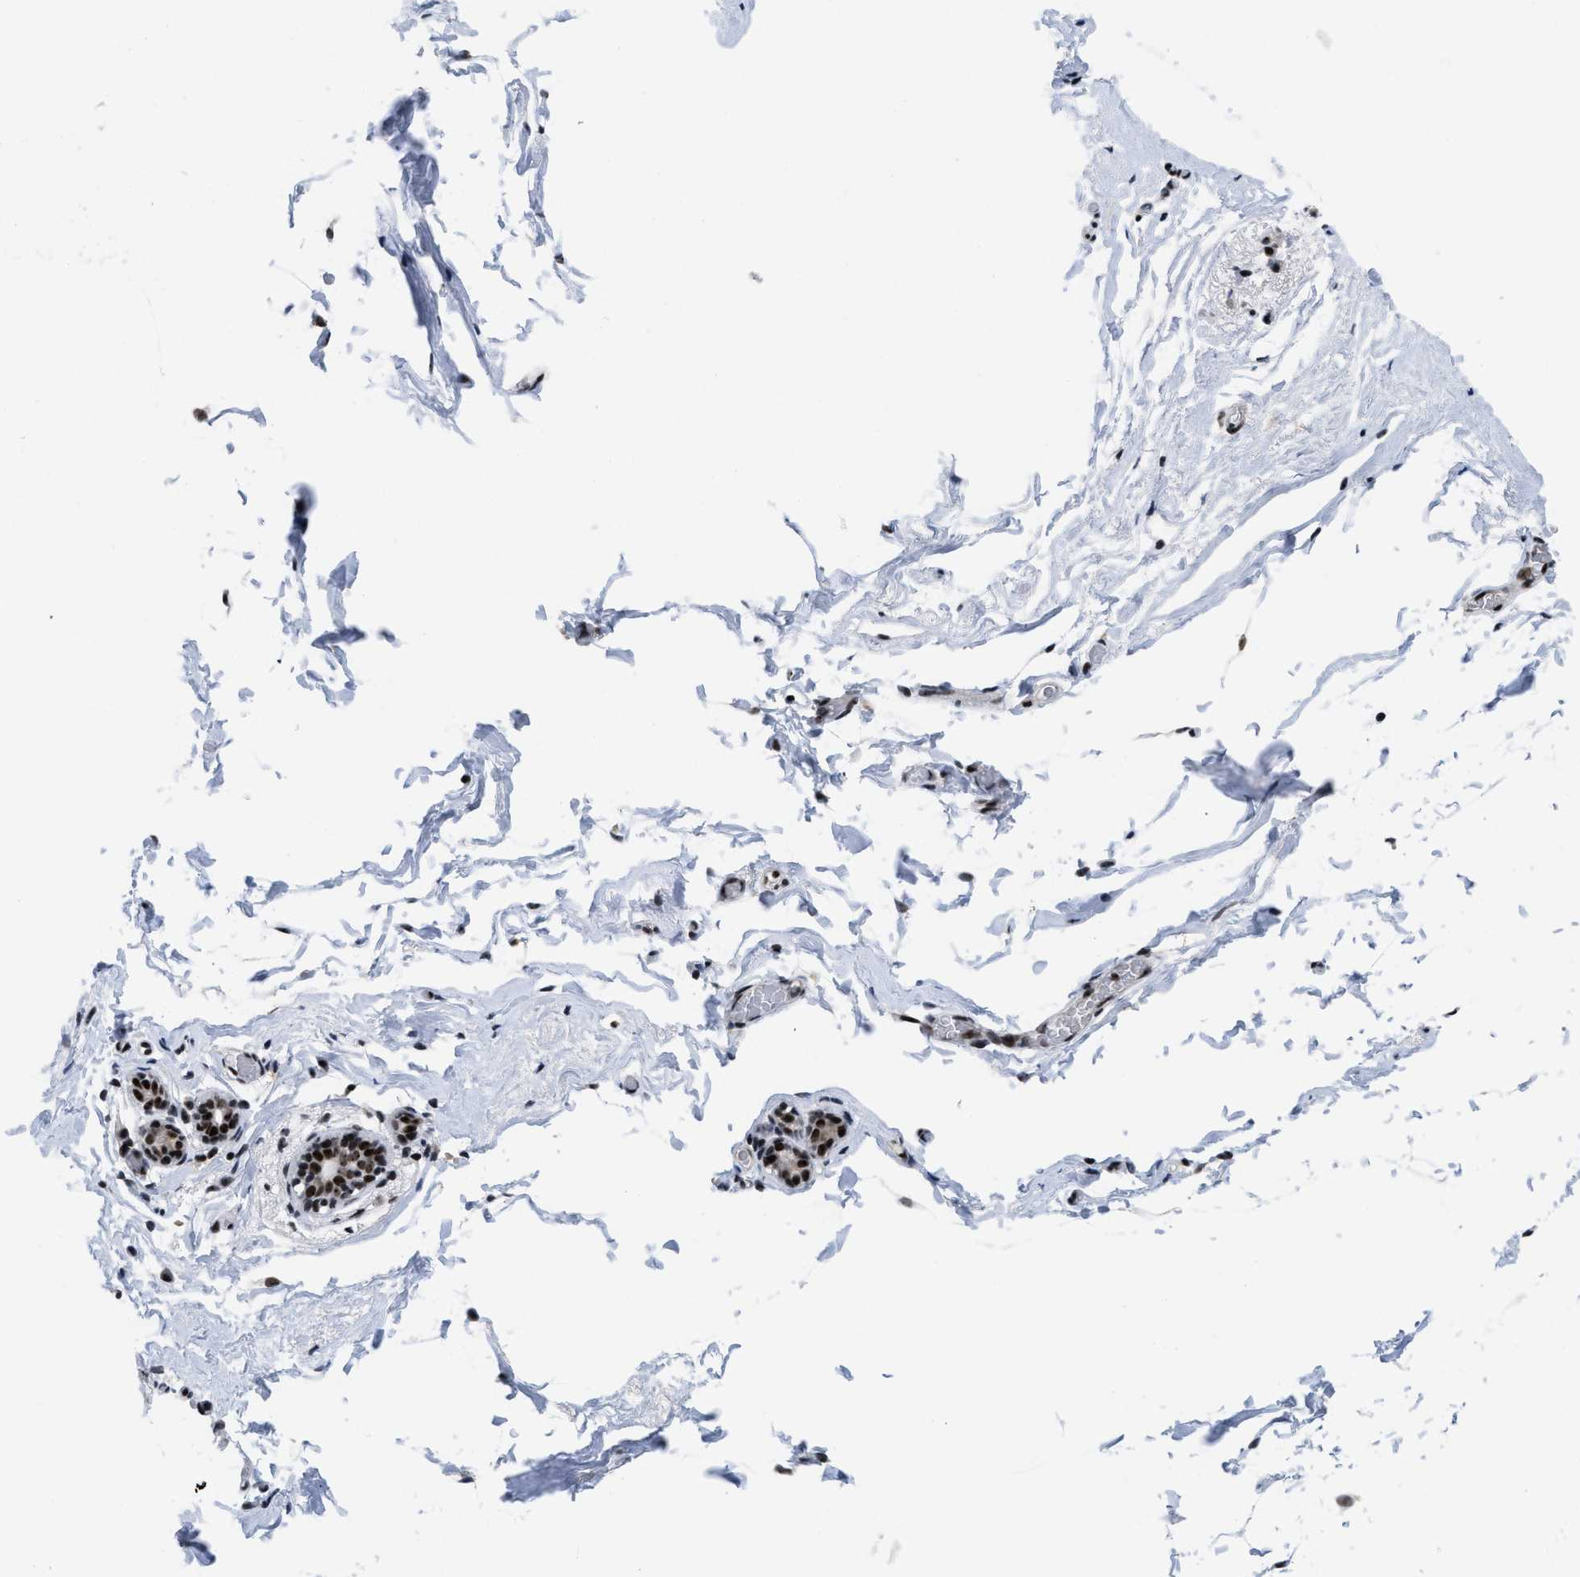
{"staining": {"intensity": "moderate", "quantity": "<25%", "location": "none"}, "tissue": "breast", "cell_type": "Adipocytes", "image_type": "normal", "snomed": [{"axis": "morphology", "description": "Normal tissue, NOS"}, {"axis": "topography", "description": "Breast"}], "caption": "Immunohistochemistry (IHC) image of normal human breast stained for a protein (brown), which shows low levels of moderate None staining in approximately <25% of adipocytes.", "gene": "NOP58", "patient": {"sex": "female", "age": 62}}